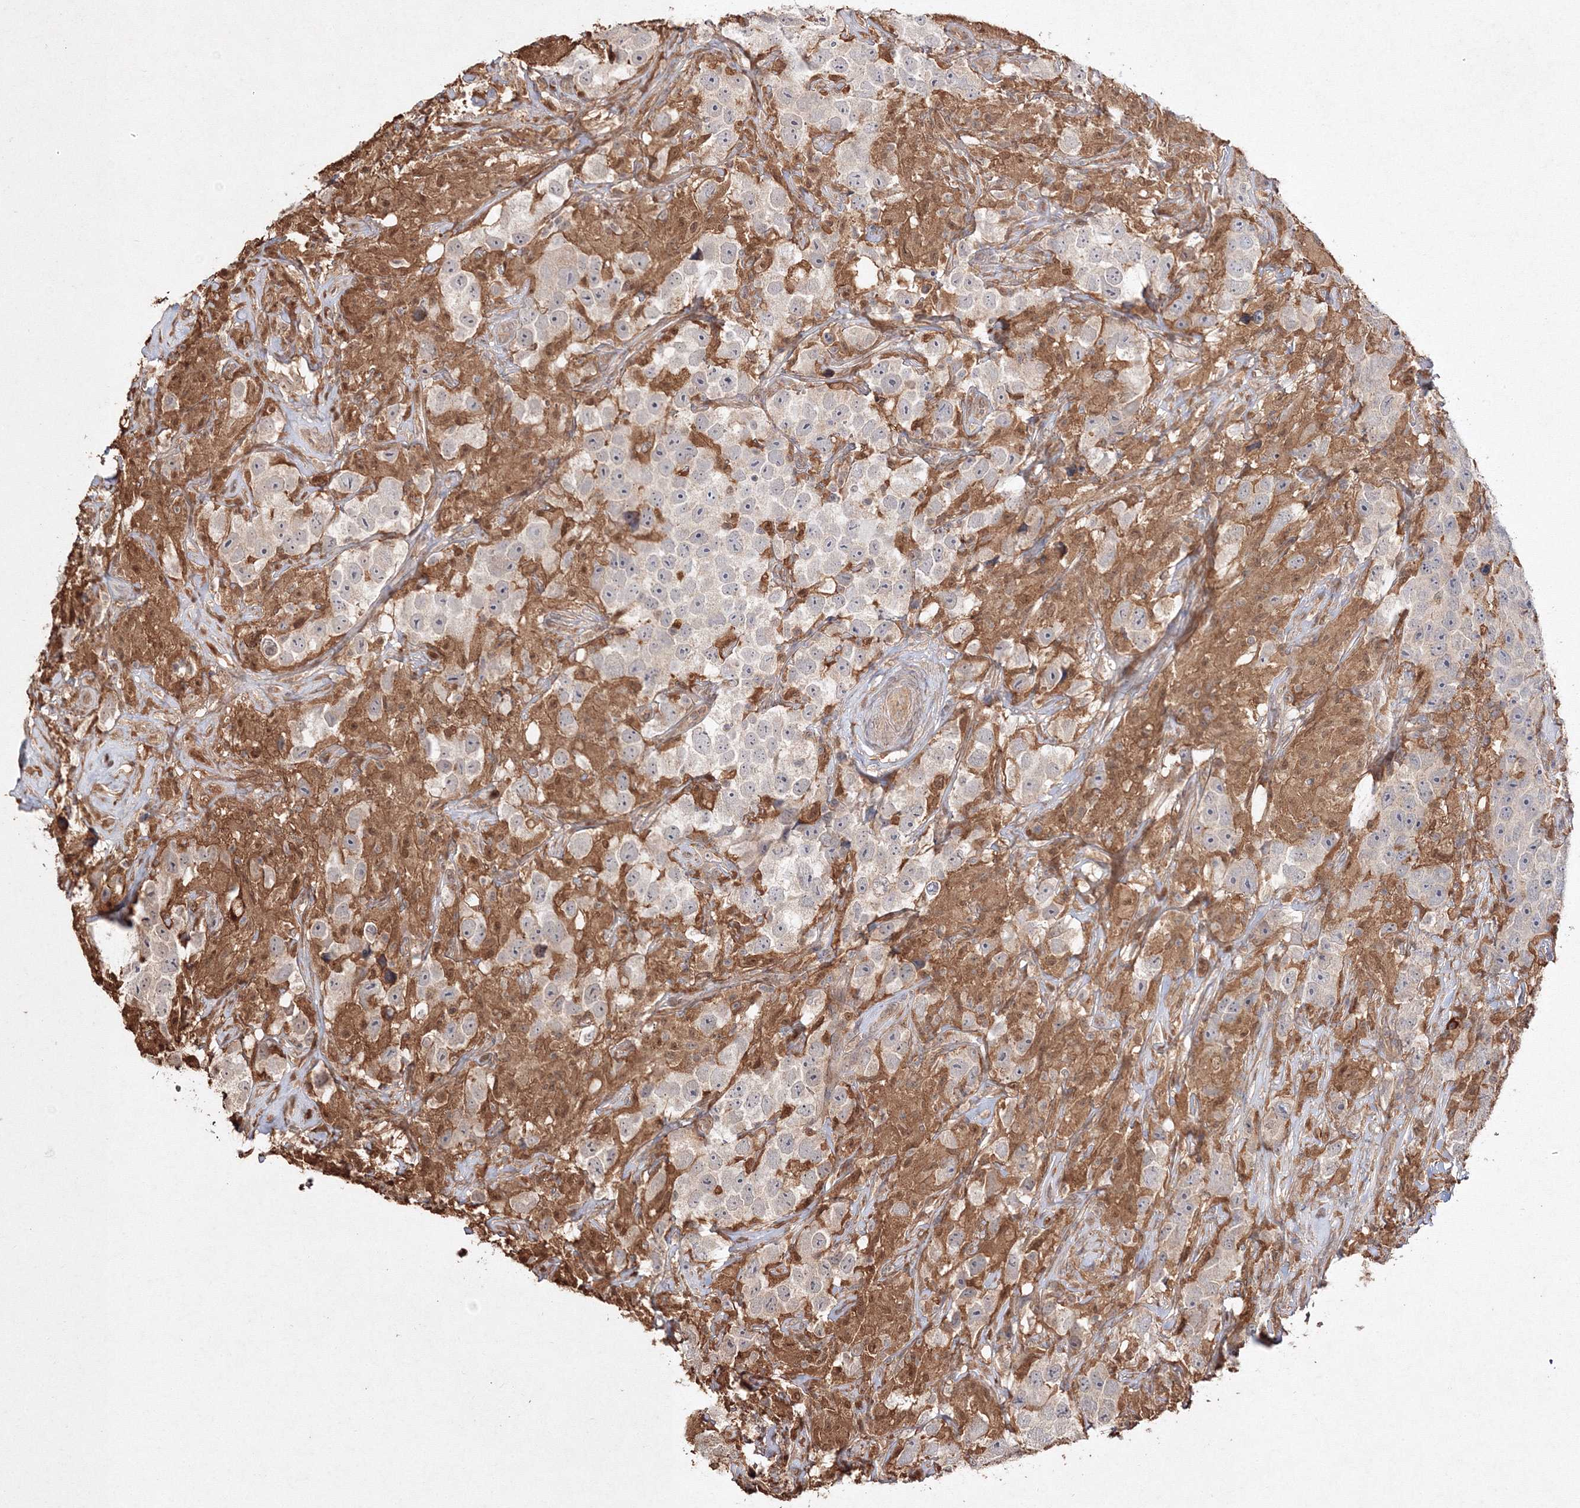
{"staining": {"intensity": "negative", "quantity": "none", "location": "none"}, "tissue": "testis cancer", "cell_type": "Tumor cells", "image_type": "cancer", "snomed": [{"axis": "morphology", "description": "Seminoma, NOS"}, {"axis": "topography", "description": "Testis"}], "caption": "Human seminoma (testis) stained for a protein using immunohistochemistry reveals no positivity in tumor cells.", "gene": "S100A11", "patient": {"sex": "male", "age": 49}}